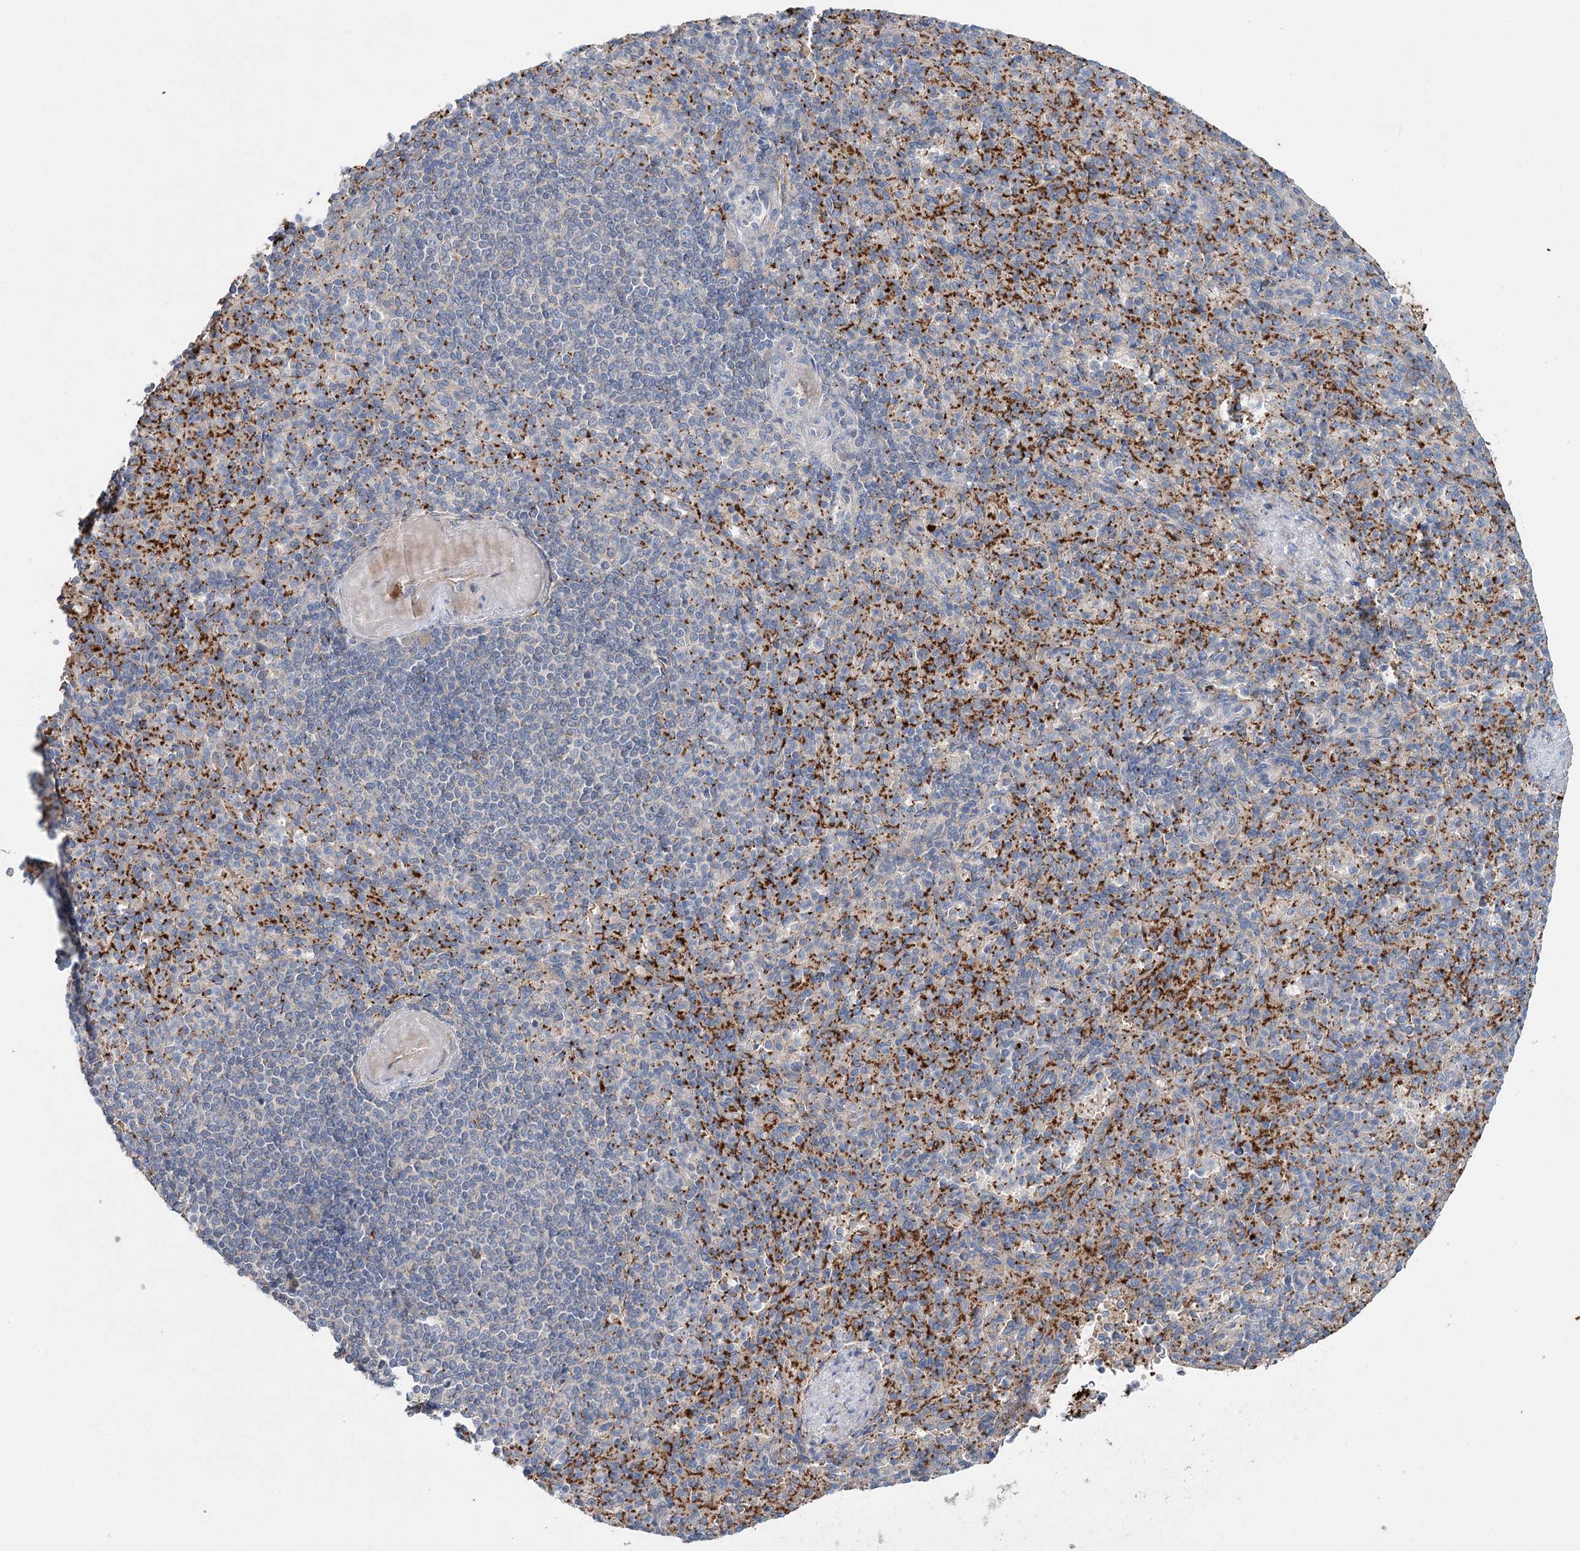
{"staining": {"intensity": "moderate", "quantity": ">75%", "location": "cytoplasmic/membranous"}, "tissue": "spleen", "cell_type": "Cells in red pulp", "image_type": "normal", "snomed": [{"axis": "morphology", "description": "Normal tissue, NOS"}, {"axis": "topography", "description": "Spleen"}], "caption": "Cells in red pulp exhibit medium levels of moderate cytoplasmic/membranous staining in about >75% of cells in normal human spleen.", "gene": "ALKBH8", "patient": {"sex": "female", "age": 74}}